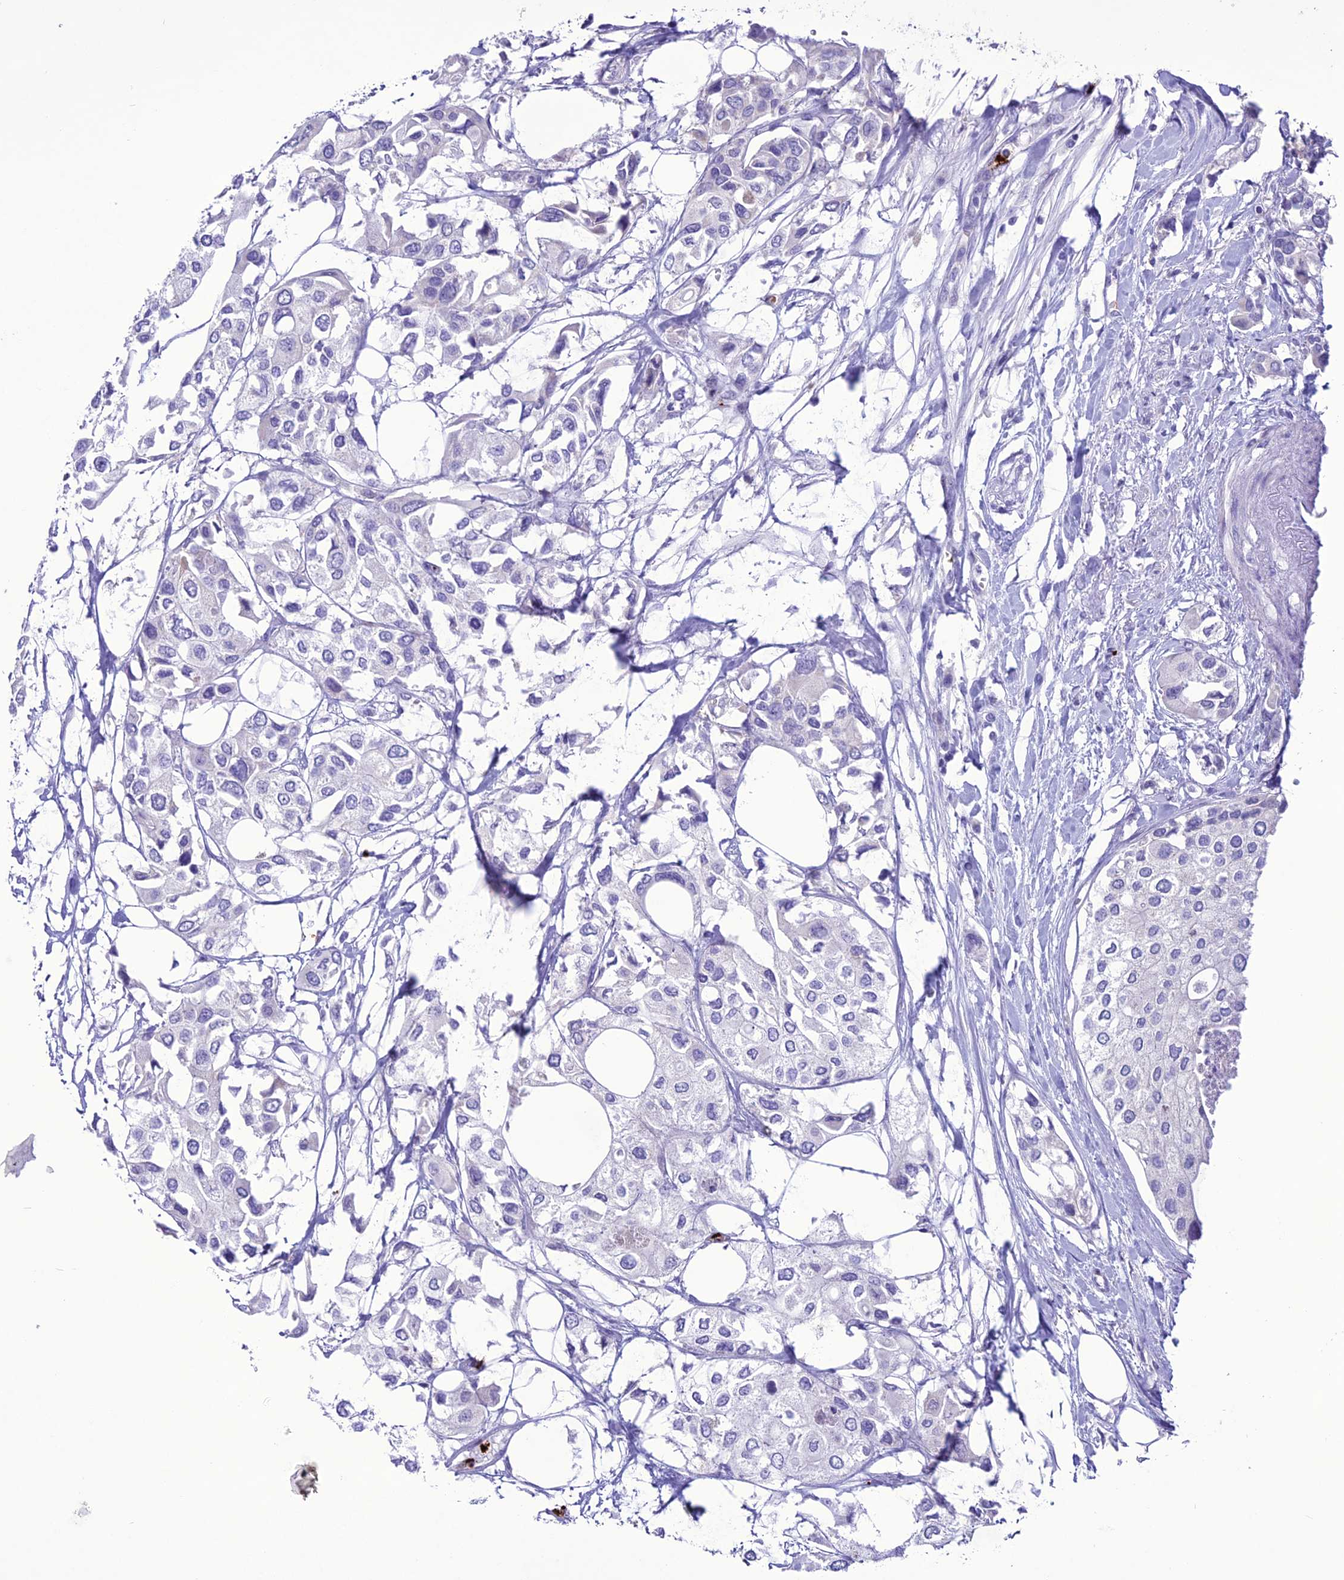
{"staining": {"intensity": "negative", "quantity": "none", "location": "none"}, "tissue": "urothelial cancer", "cell_type": "Tumor cells", "image_type": "cancer", "snomed": [{"axis": "morphology", "description": "Urothelial carcinoma, High grade"}, {"axis": "topography", "description": "Urinary bladder"}], "caption": "Immunohistochemistry micrograph of urothelial carcinoma (high-grade) stained for a protein (brown), which displays no staining in tumor cells.", "gene": "C21orf140", "patient": {"sex": "male", "age": 64}}